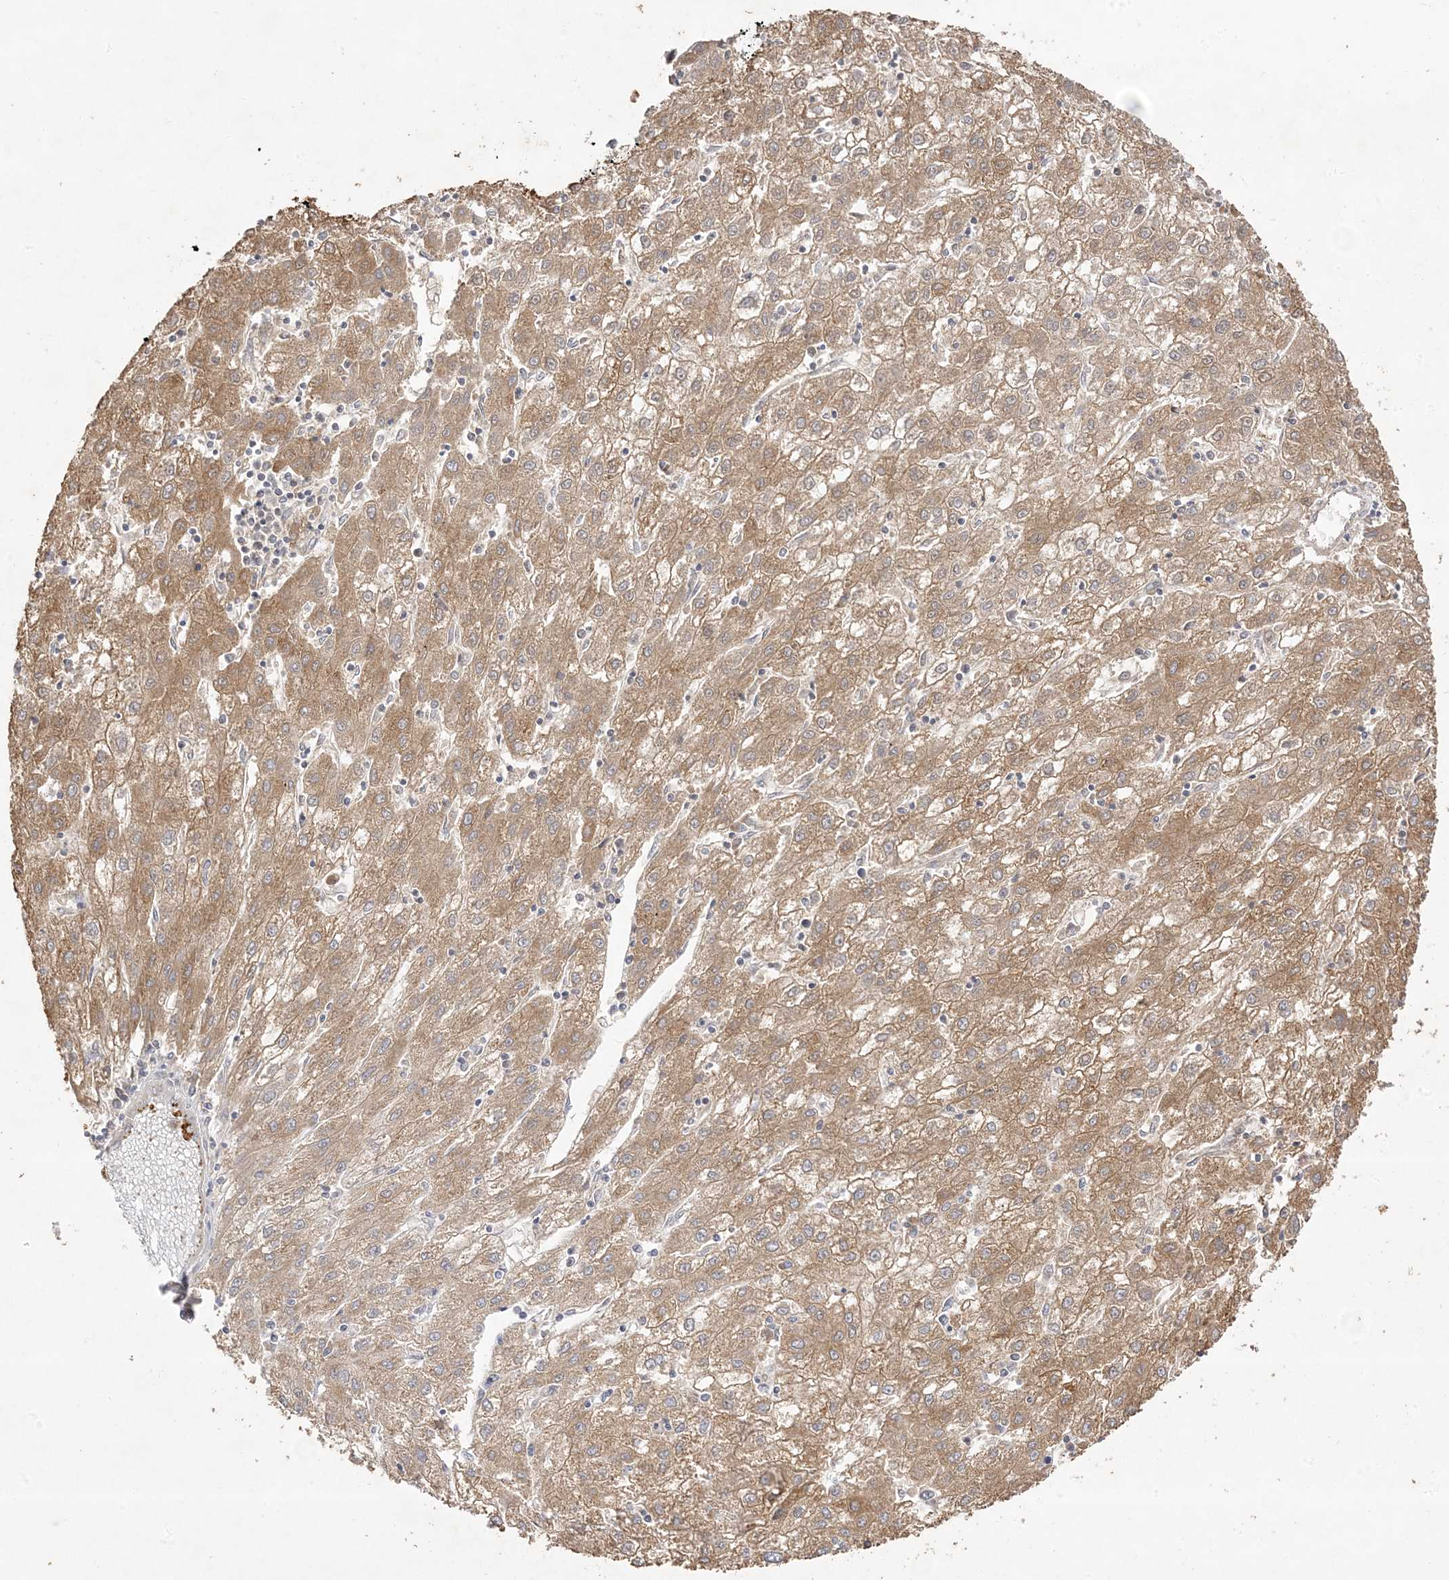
{"staining": {"intensity": "moderate", "quantity": ">75%", "location": "cytoplasmic/membranous"}, "tissue": "liver cancer", "cell_type": "Tumor cells", "image_type": "cancer", "snomed": [{"axis": "morphology", "description": "Carcinoma, Hepatocellular, NOS"}, {"axis": "topography", "description": "Liver"}], "caption": "High-power microscopy captured an immunohistochemistry (IHC) micrograph of liver cancer (hepatocellular carcinoma), revealing moderate cytoplasmic/membranous positivity in about >75% of tumor cells. Immunohistochemistry stains the protein in brown and the nuclei are stained blue.", "gene": "TRANK1", "patient": {"sex": "male", "age": 72}}